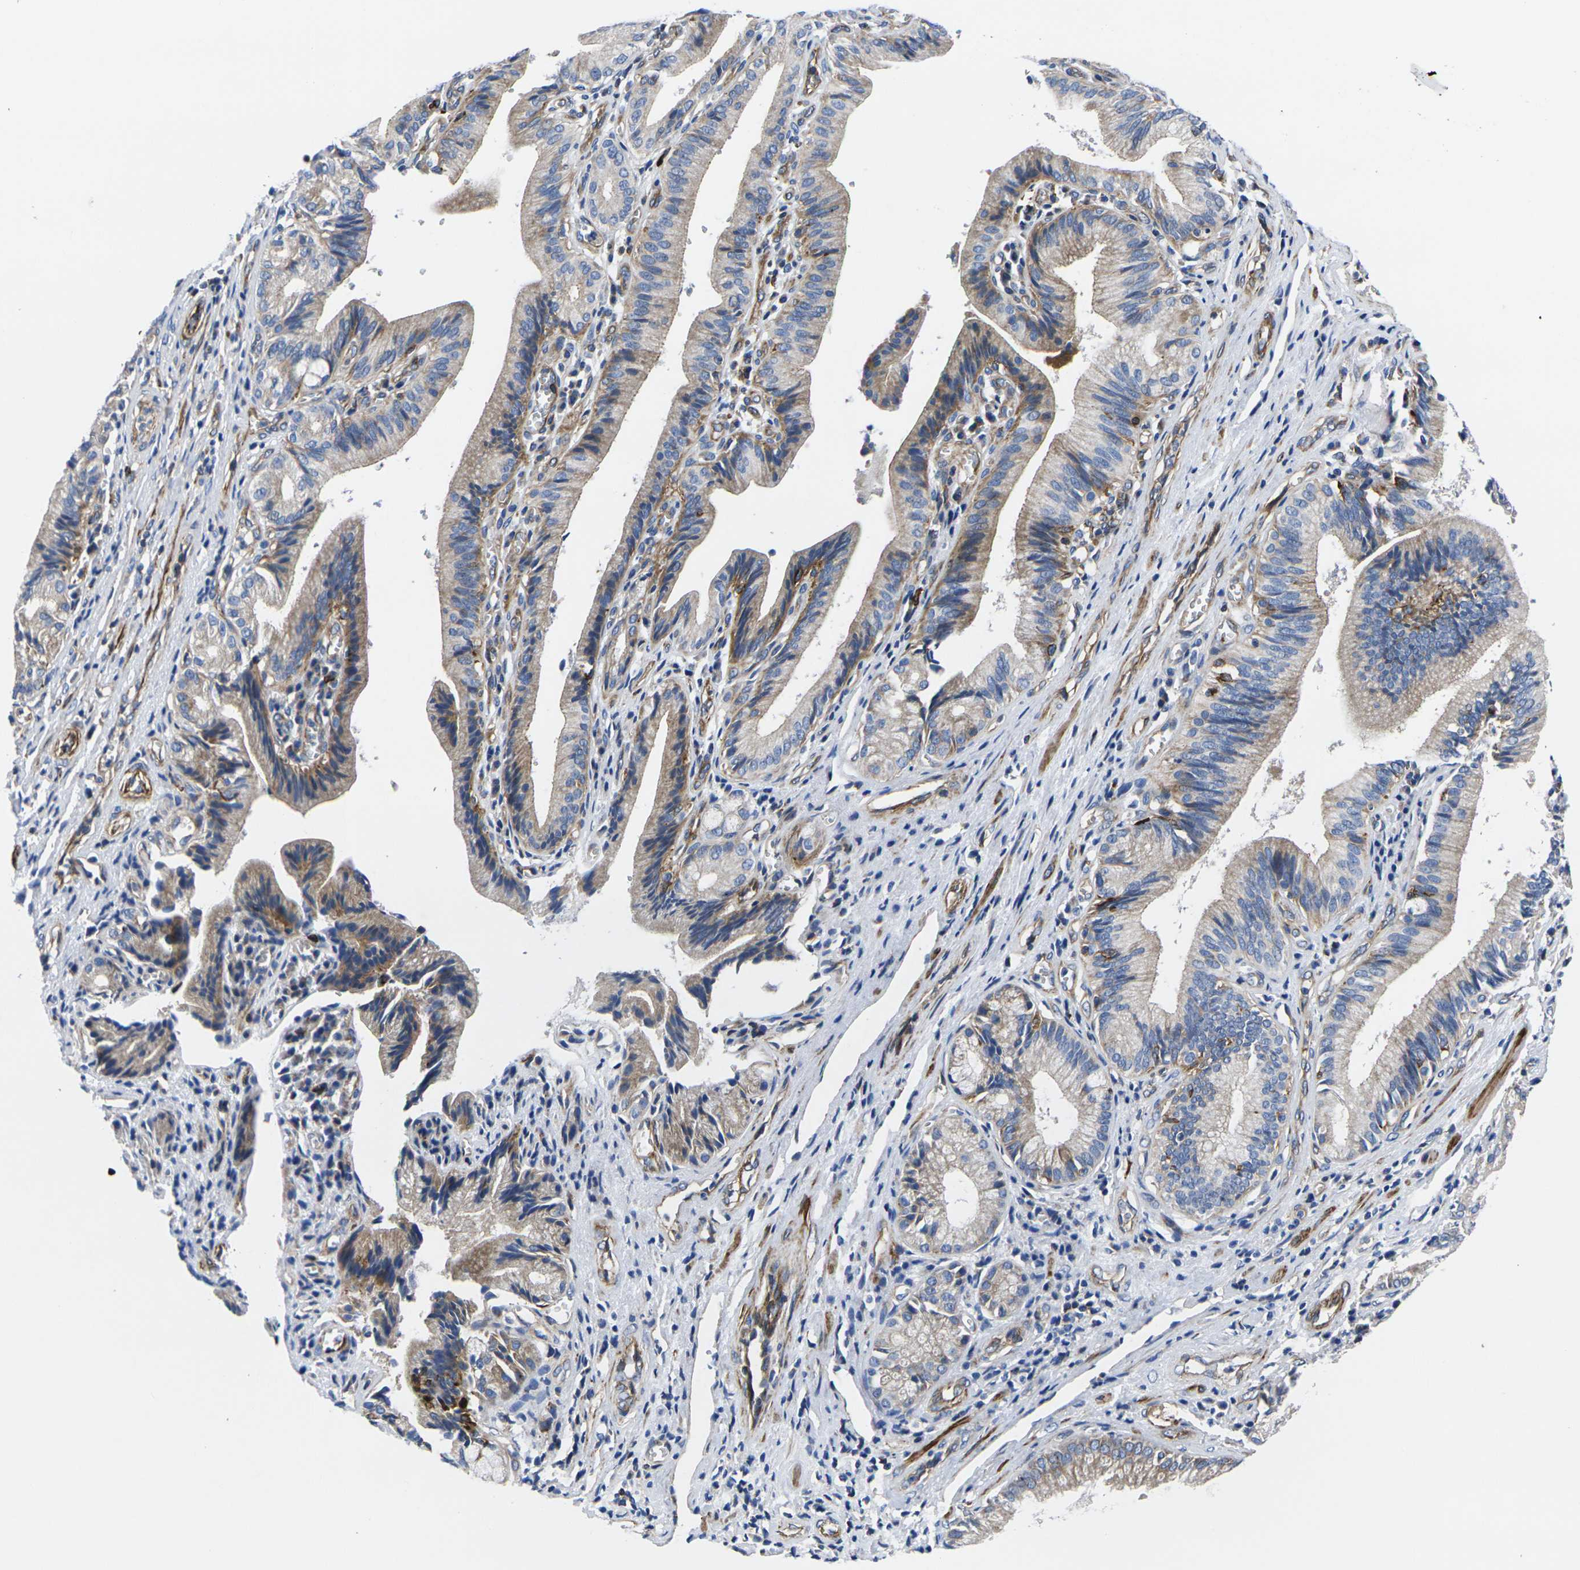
{"staining": {"intensity": "weak", "quantity": "25%-75%", "location": "cytoplasmic/membranous"}, "tissue": "pancreatic cancer", "cell_type": "Tumor cells", "image_type": "cancer", "snomed": [{"axis": "morphology", "description": "Adenocarcinoma, NOS"}, {"axis": "topography", "description": "Pancreas"}], "caption": "IHC photomicrograph of human adenocarcinoma (pancreatic) stained for a protein (brown), which shows low levels of weak cytoplasmic/membranous expression in approximately 25%-75% of tumor cells.", "gene": "GPR4", "patient": {"sex": "female", "age": 75}}